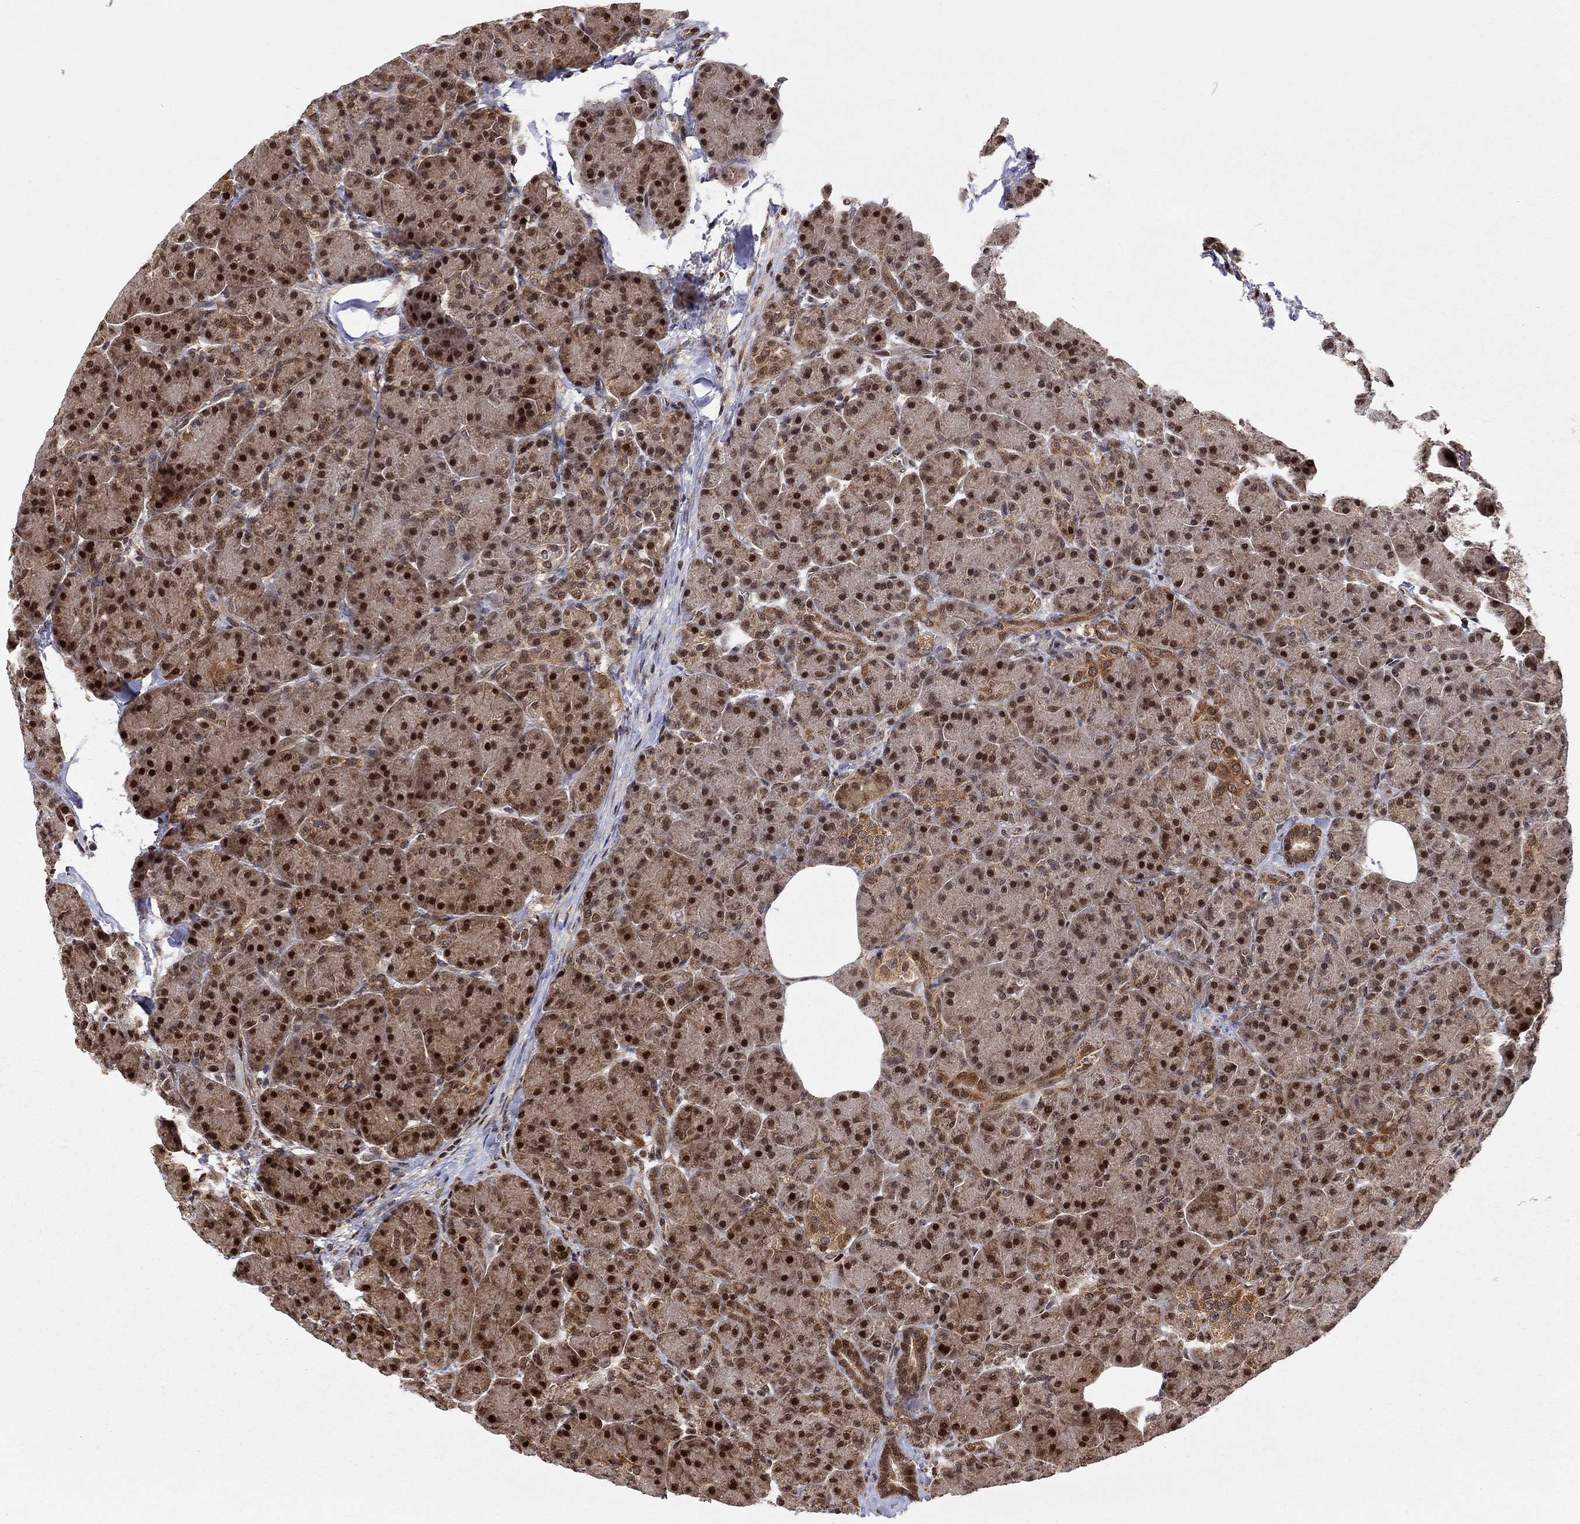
{"staining": {"intensity": "strong", "quantity": "25%-75%", "location": "nuclear"}, "tissue": "pancreas", "cell_type": "Exocrine glandular cells", "image_type": "normal", "snomed": [{"axis": "morphology", "description": "Normal tissue, NOS"}, {"axis": "topography", "description": "Pancreas"}], "caption": "A histopathology image of human pancreas stained for a protein shows strong nuclear brown staining in exocrine glandular cells. Nuclei are stained in blue.", "gene": "ELOB", "patient": {"sex": "female", "age": 63}}